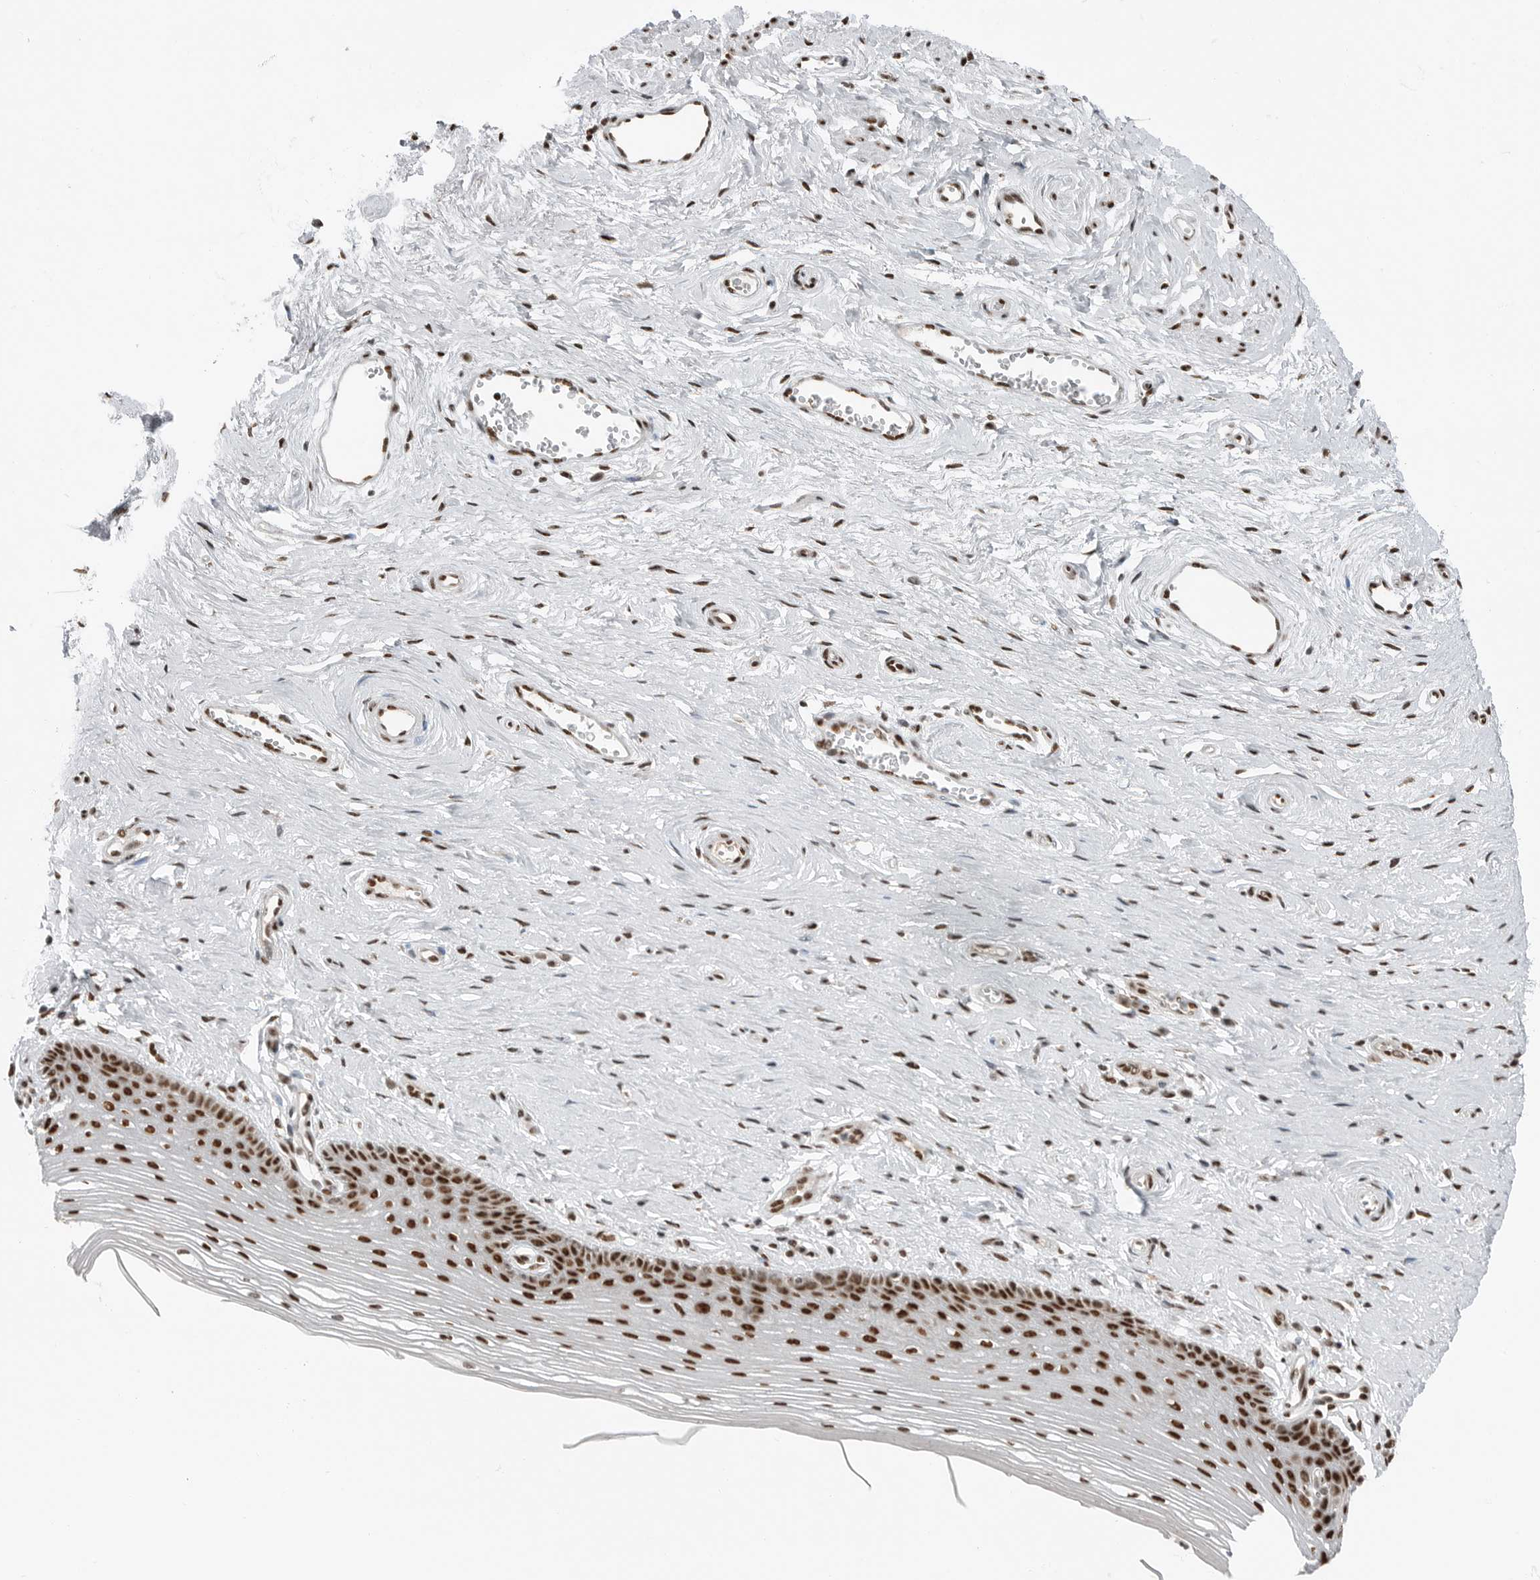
{"staining": {"intensity": "strong", "quantity": ">75%", "location": "nuclear"}, "tissue": "vagina", "cell_type": "Squamous epithelial cells", "image_type": "normal", "snomed": [{"axis": "morphology", "description": "Normal tissue, NOS"}, {"axis": "topography", "description": "Vagina"}], "caption": "The immunohistochemical stain shows strong nuclear positivity in squamous epithelial cells of unremarkable vagina. The protein of interest is shown in brown color, while the nuclei are stained blue.", "gene": "BLZF1", "patient": {"sex": "female", "age": 46}}